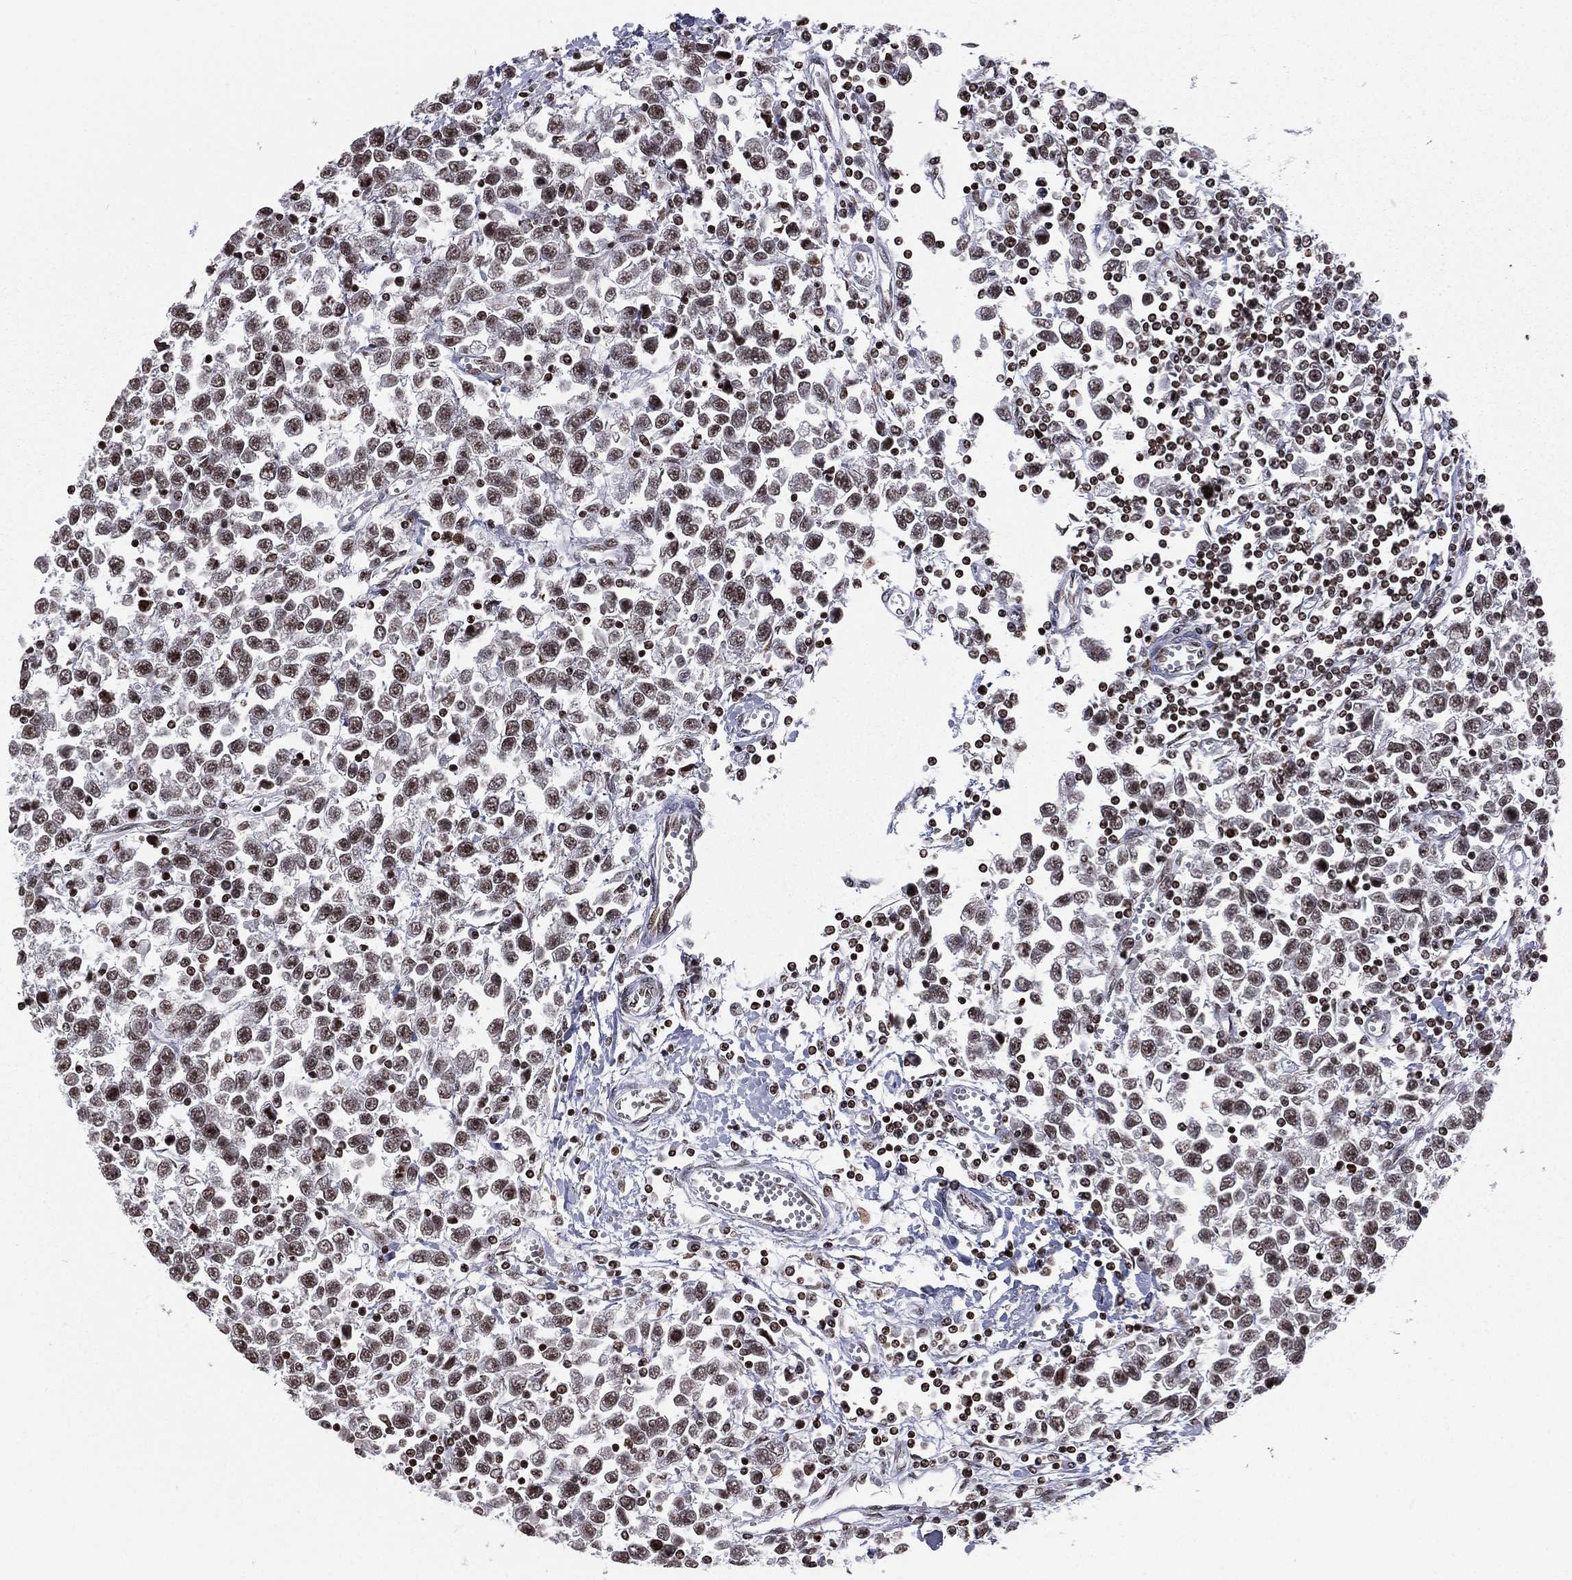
{"staining": {"intensity": "moderate", "quantity": ">75%", "location": "nuclear"}, "tissue": "testis cancer", "cell_type": "Tumor cells", "image_type": "cancer", "snomed": [{"axis": "morphology", "description": "Seminoma, NOS"}, {"axis": "topography", "description": "Testis"}], "caption": "The histopathology image demonstrates a brown stain indicating the presence of a protein in the nuclear of tumor cells in testis cancer. Immunohistochemistry (ihc) stains the protein in brown and the nuclei are stained blue.", "gene": "RFX7", "patient": {"sex": "male", "age": 34}}